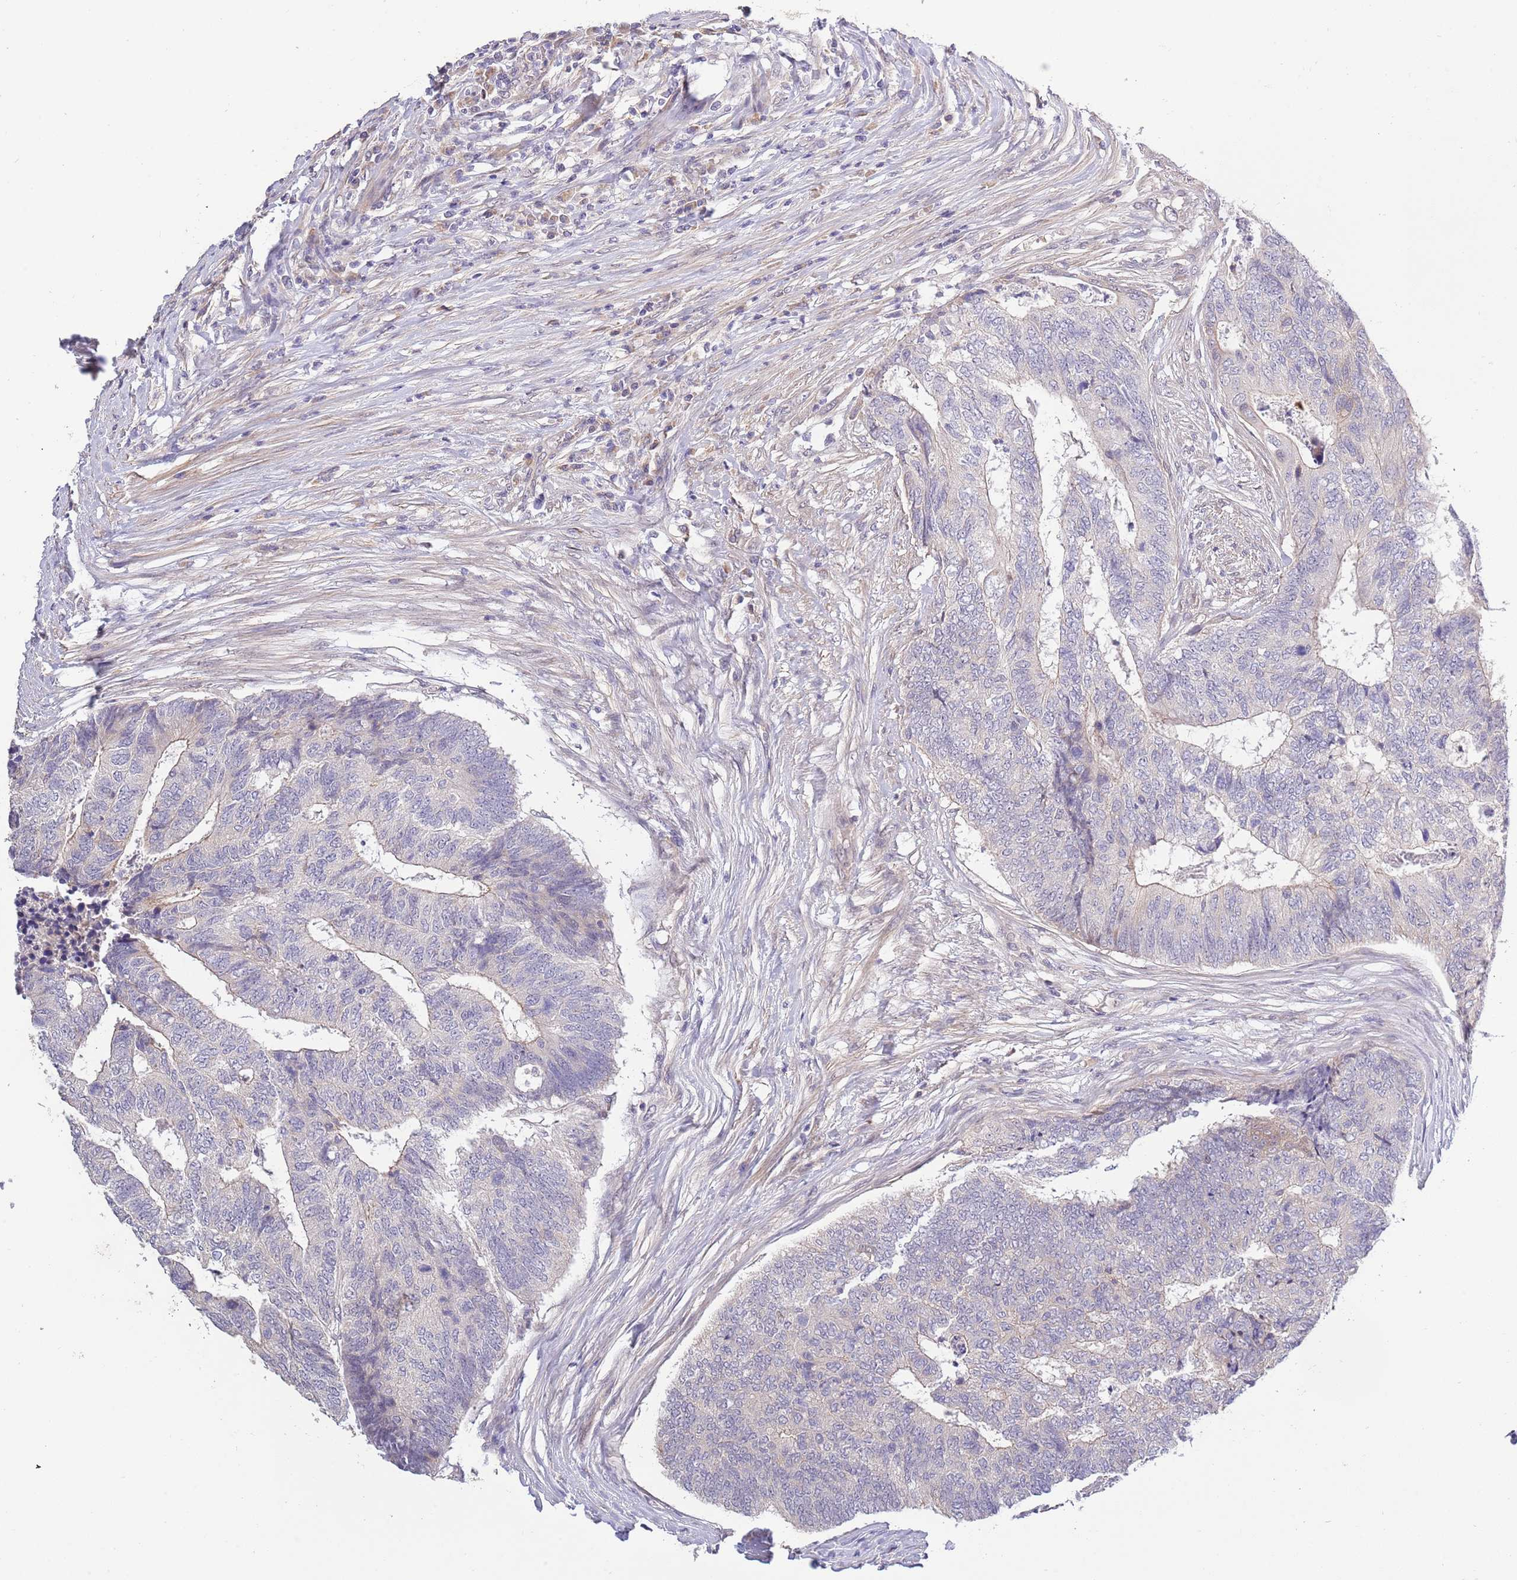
{"staining": {"intensity": "negative", "quantity": "none", "location": "none"}, "tissue": "colorectal cancer", "cell_type": "Tumor cells", "image_type": "cancer", "snomed": [{"axis": "morphology", "description": "Adenocarcinoma, NOS"}, {"axis": "topography", "description": "Colon"}], "caption": "An IHC image of colorectal cancer (adenocarcinoma) is shown. There is no staining in tumor cells of colorectal cancer (adenocarcinoma).", "gene": "LIPJ", "patient": {"sex": "female", "age": 67}}